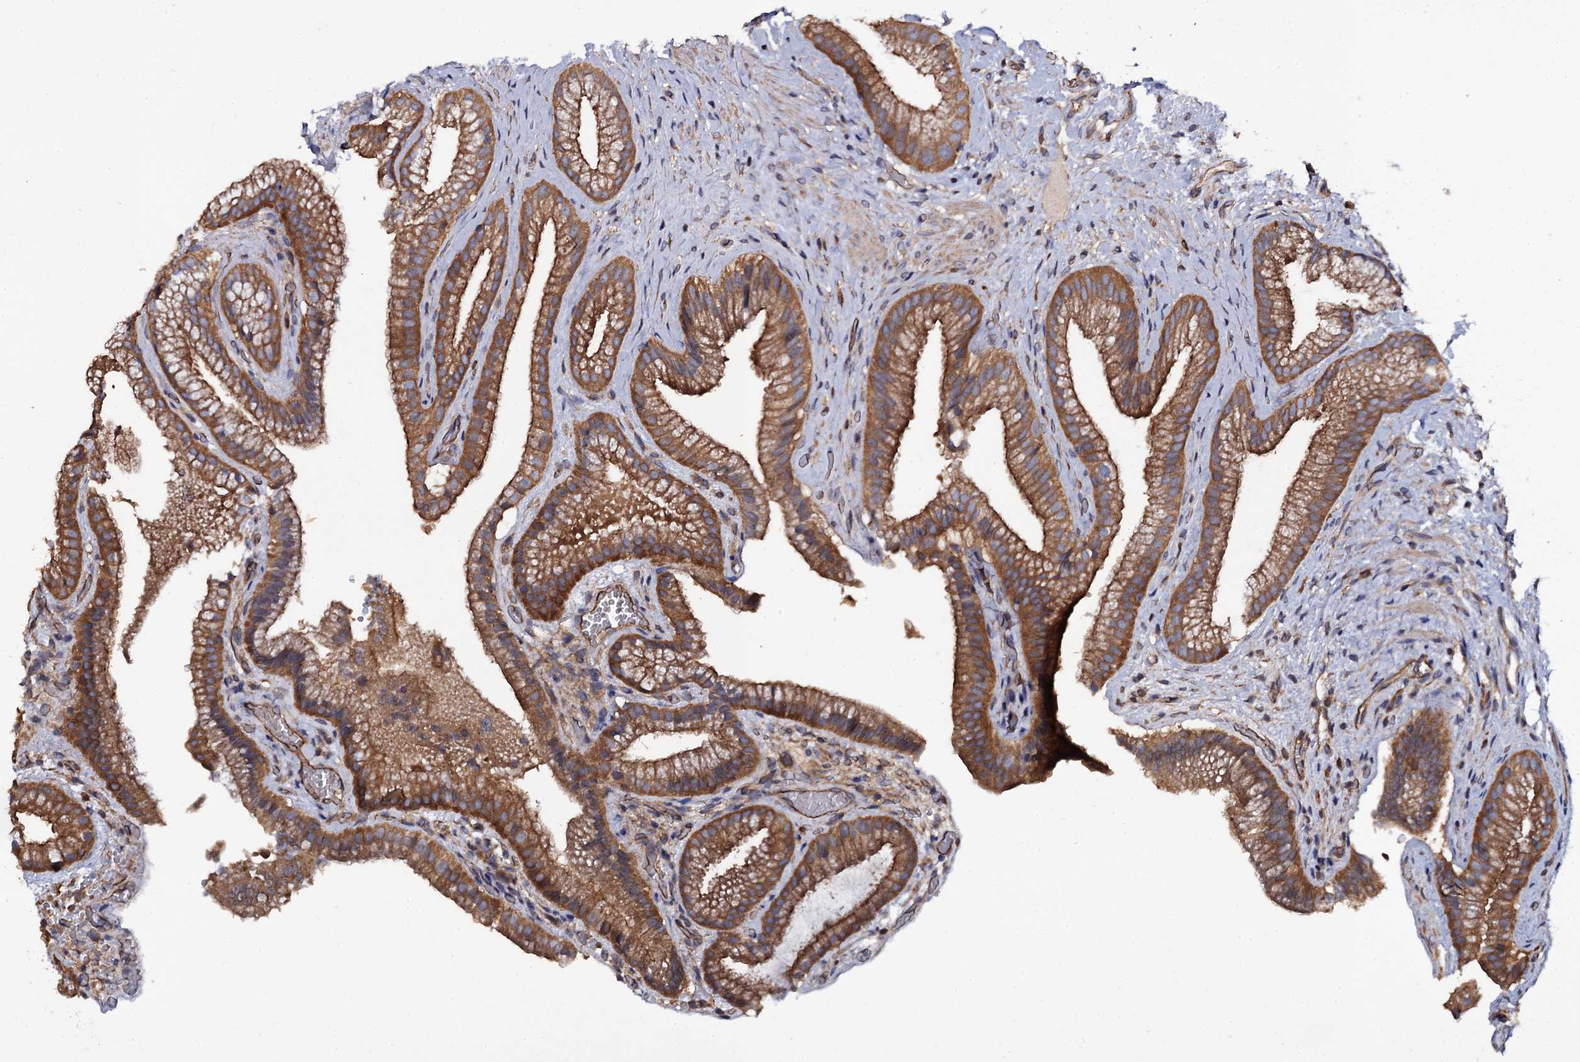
{"staining": {"intensity": "strong", "quantity": ">75%", "location": "cytoplasmic/membranous"}, "tissue": "gallbladder", "cell_type": "Glandular cells", "image_type": "normal", "snomed": [{"axis": "morphology", "description": "Normal tissue, NOS"}, {"axis": "morphology", "description": "Inflammation, NOS"}, {"axis": "topography", "description": "Gallbladder"}], "caption": "This is a photomicrograph of immunohistochemistry (IHC) staining of normal gallbladder, which shows strong positivity in the cytoplasmic/membranous of glandular cells.", "gene": "TTC23", "patient": {"sex": "male", "age": 51}}